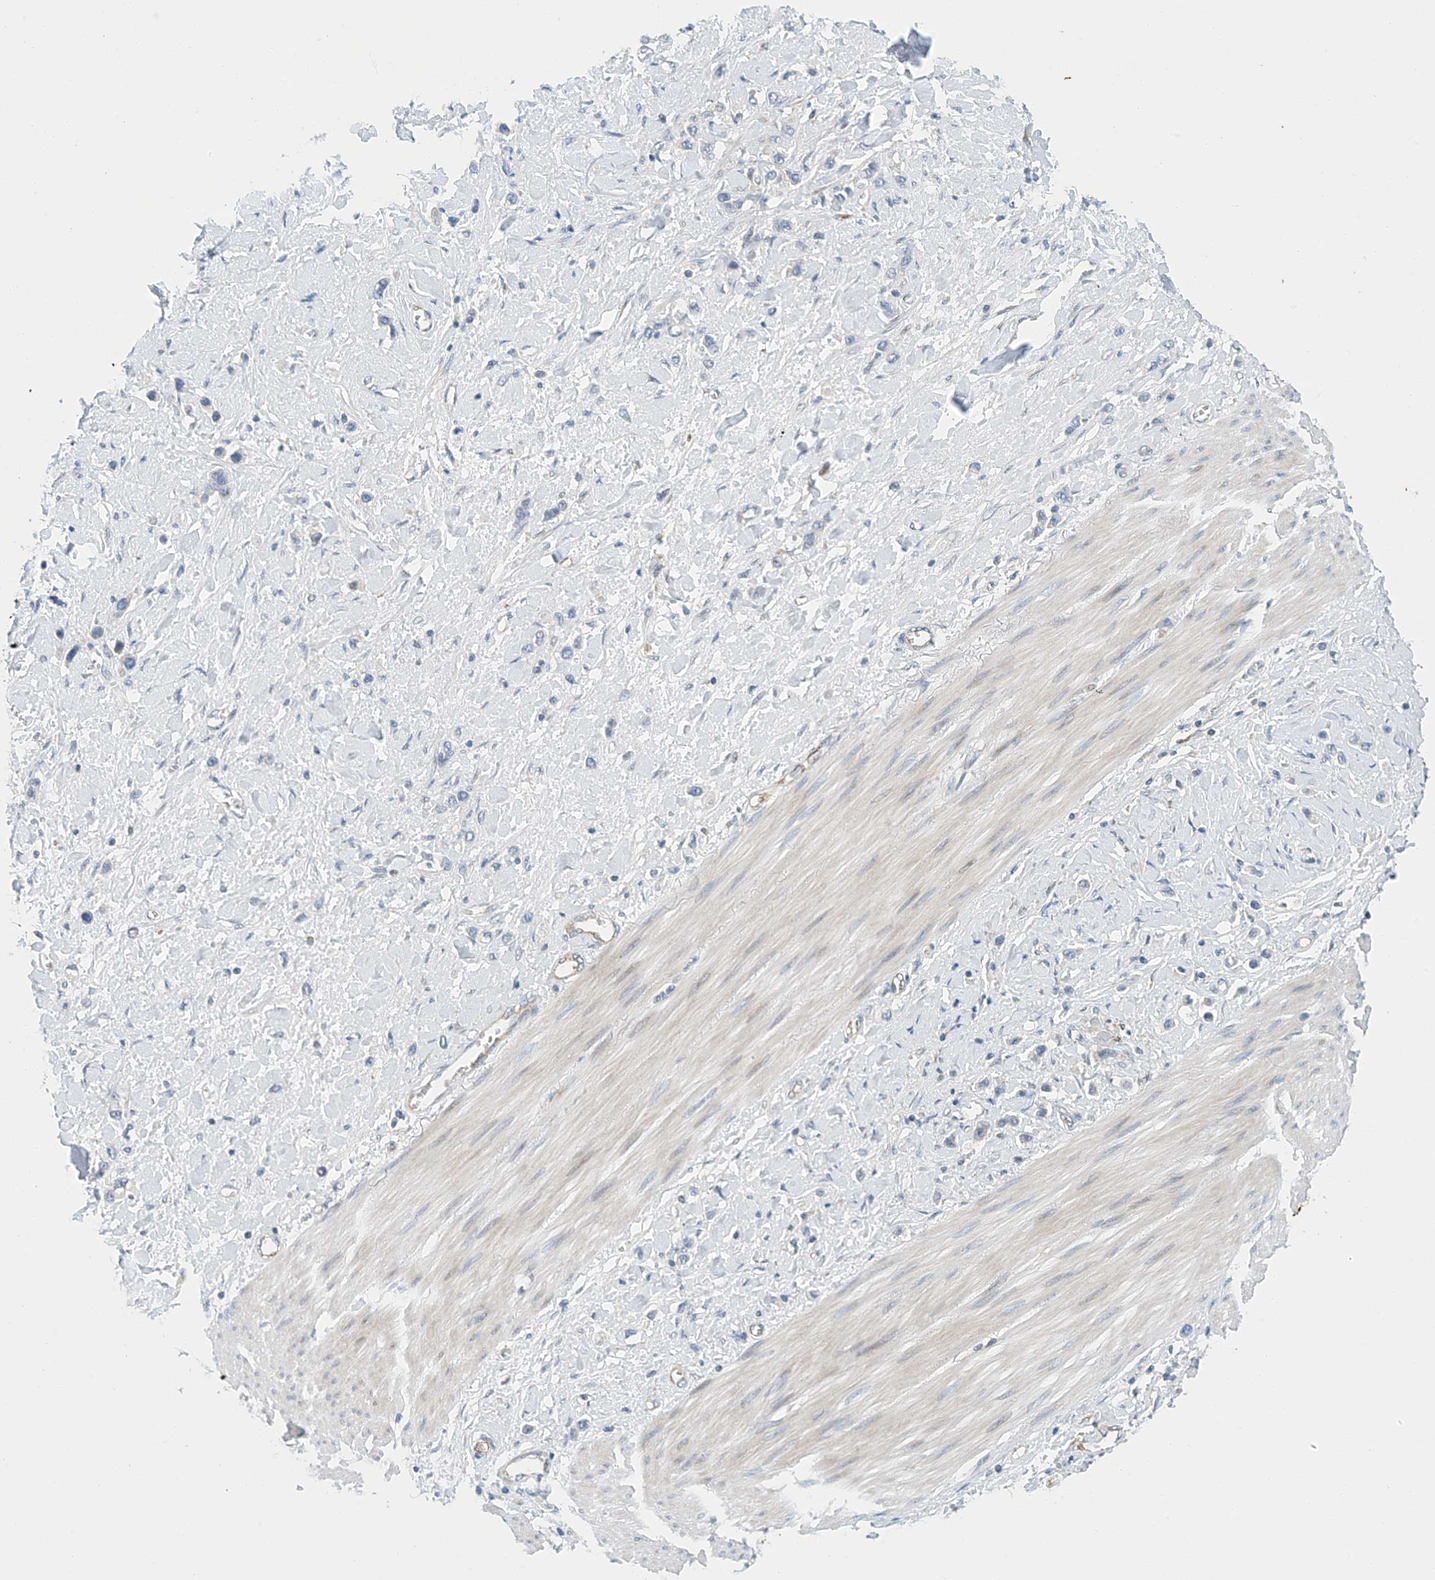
{"staining": {"intensity": "negative", "quantity": "none", "location": "none"}, "tissue": "stomach cancer", "cell_type": "Tumor cells", "image_type": "cancer", "snomed": [{"axis": "morphology", "description": "Normal tissue, NOS"}, {"axis": "morphology", "description": "Adenocarcinoma, NOS"}, {"axis": "topography", "description": "Stomach, upper"}, {"axis": "topography", "description": "Stomach"}], "caption": "IHC photomicrograph of human stomach adenocarcinoma stained for a protein (brown), which reveals no positivity in tumor cells. (DAB (3,3'-diaminobenzidine) immunohistochemistry (IHC) visualized using brightfield microscopy, high magnification).", "gene": "PCDHA2", "patient": {"sex": "female", "age": 65}}